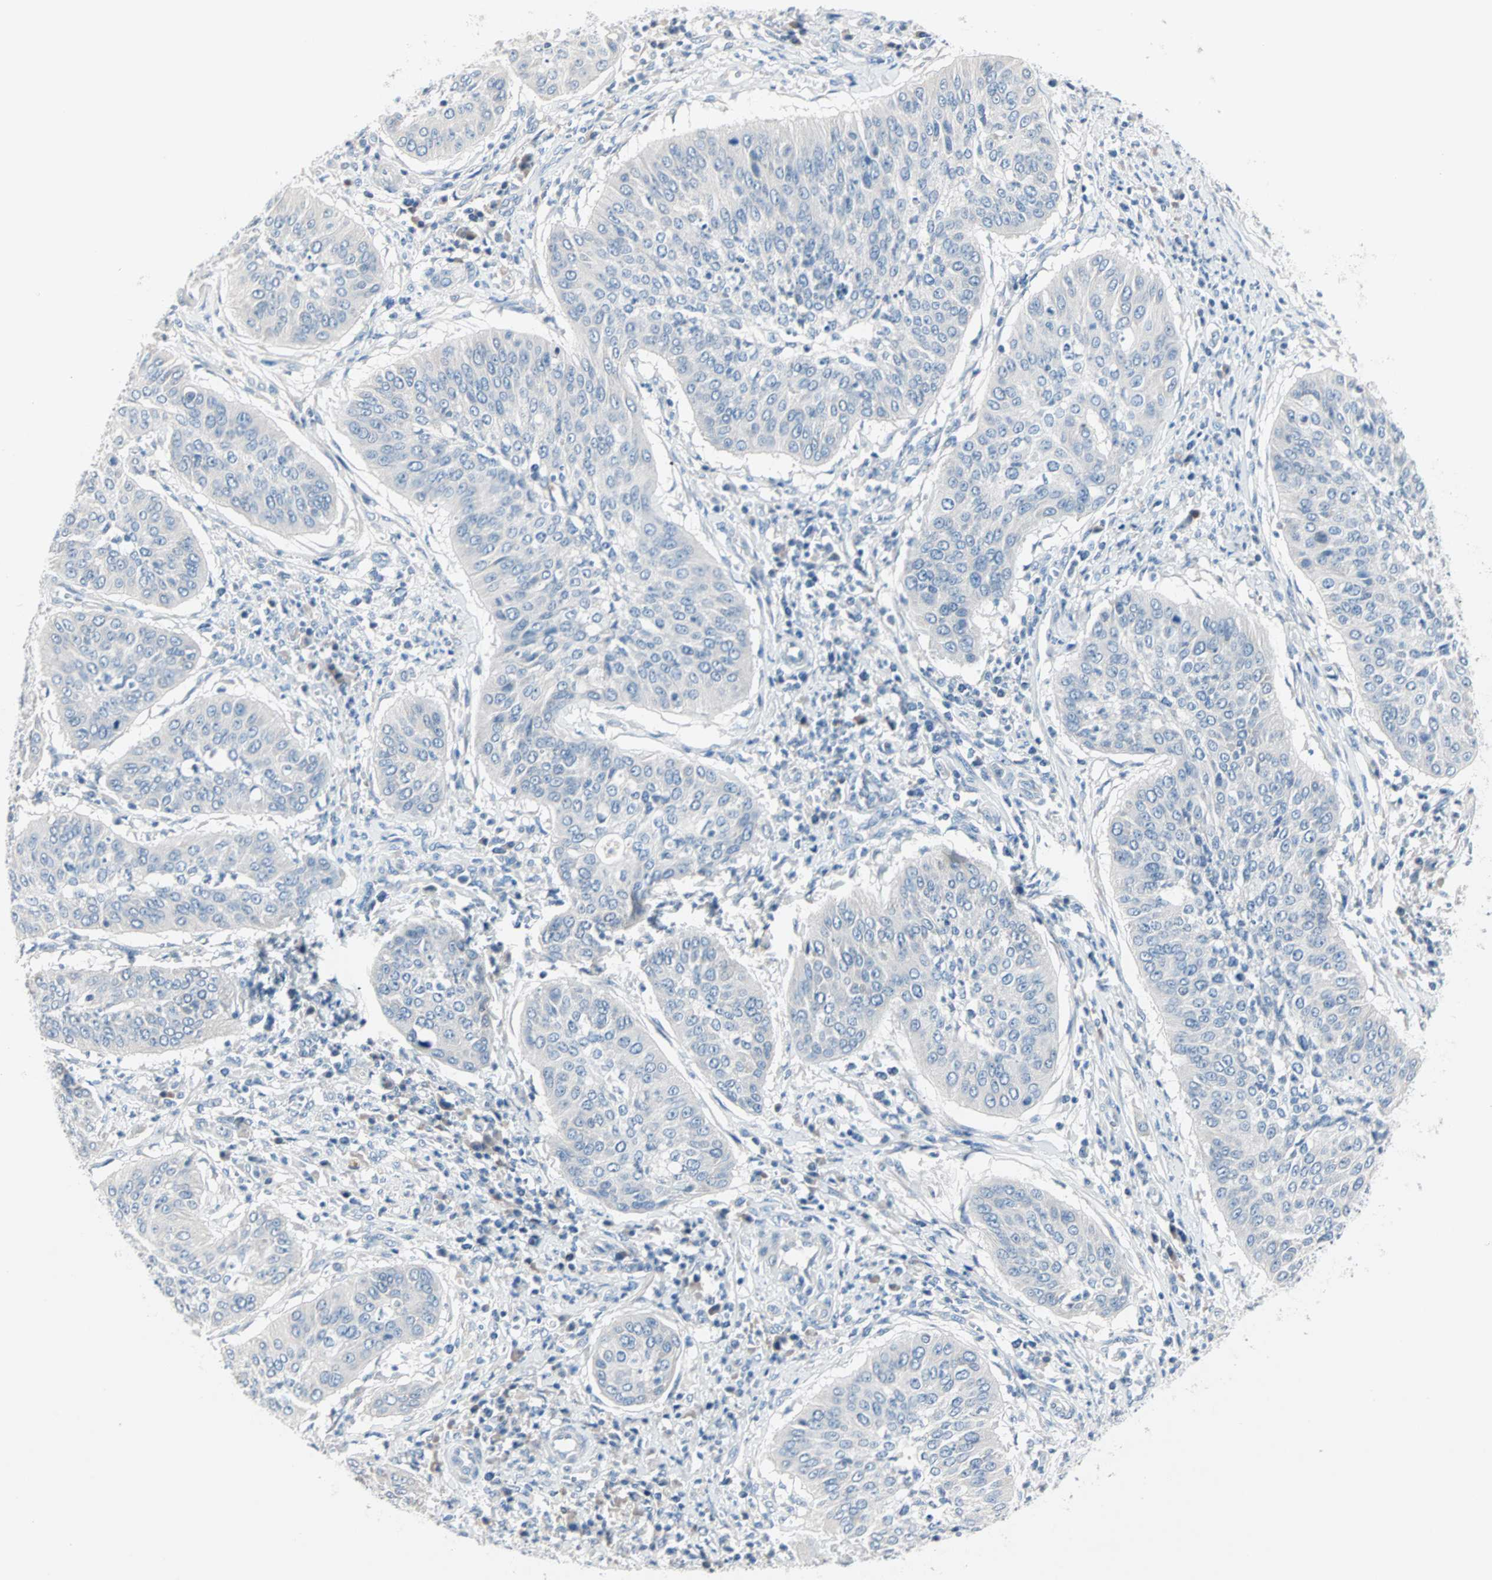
{"staining": {"intensity": "negative", "quantity": "none", "location": "none"}, "tissue": "cervical cancer", "cell_type": "Tumor cells", "image_type": "cancer", "snomed": [{"axis": "morphology", "description": "Normal tissue, NOS"}, {"axis": "morphology", "description": "Squamous cell carcinoma, NOS"}, {"axis": "topography", "description": "Cervix"}], "caption": "Immunohistochemistry of human squamous cell carcinoma (cervical) demonstrates no staining in tumor cells. Brightfield microscopy of immunohistochemistry (IHC) stained with DAB (brown) and hematoxylin (blue), captured at high magnification.", "gene": "NEFH", "patient": {"sex": "female", "age": 39}}